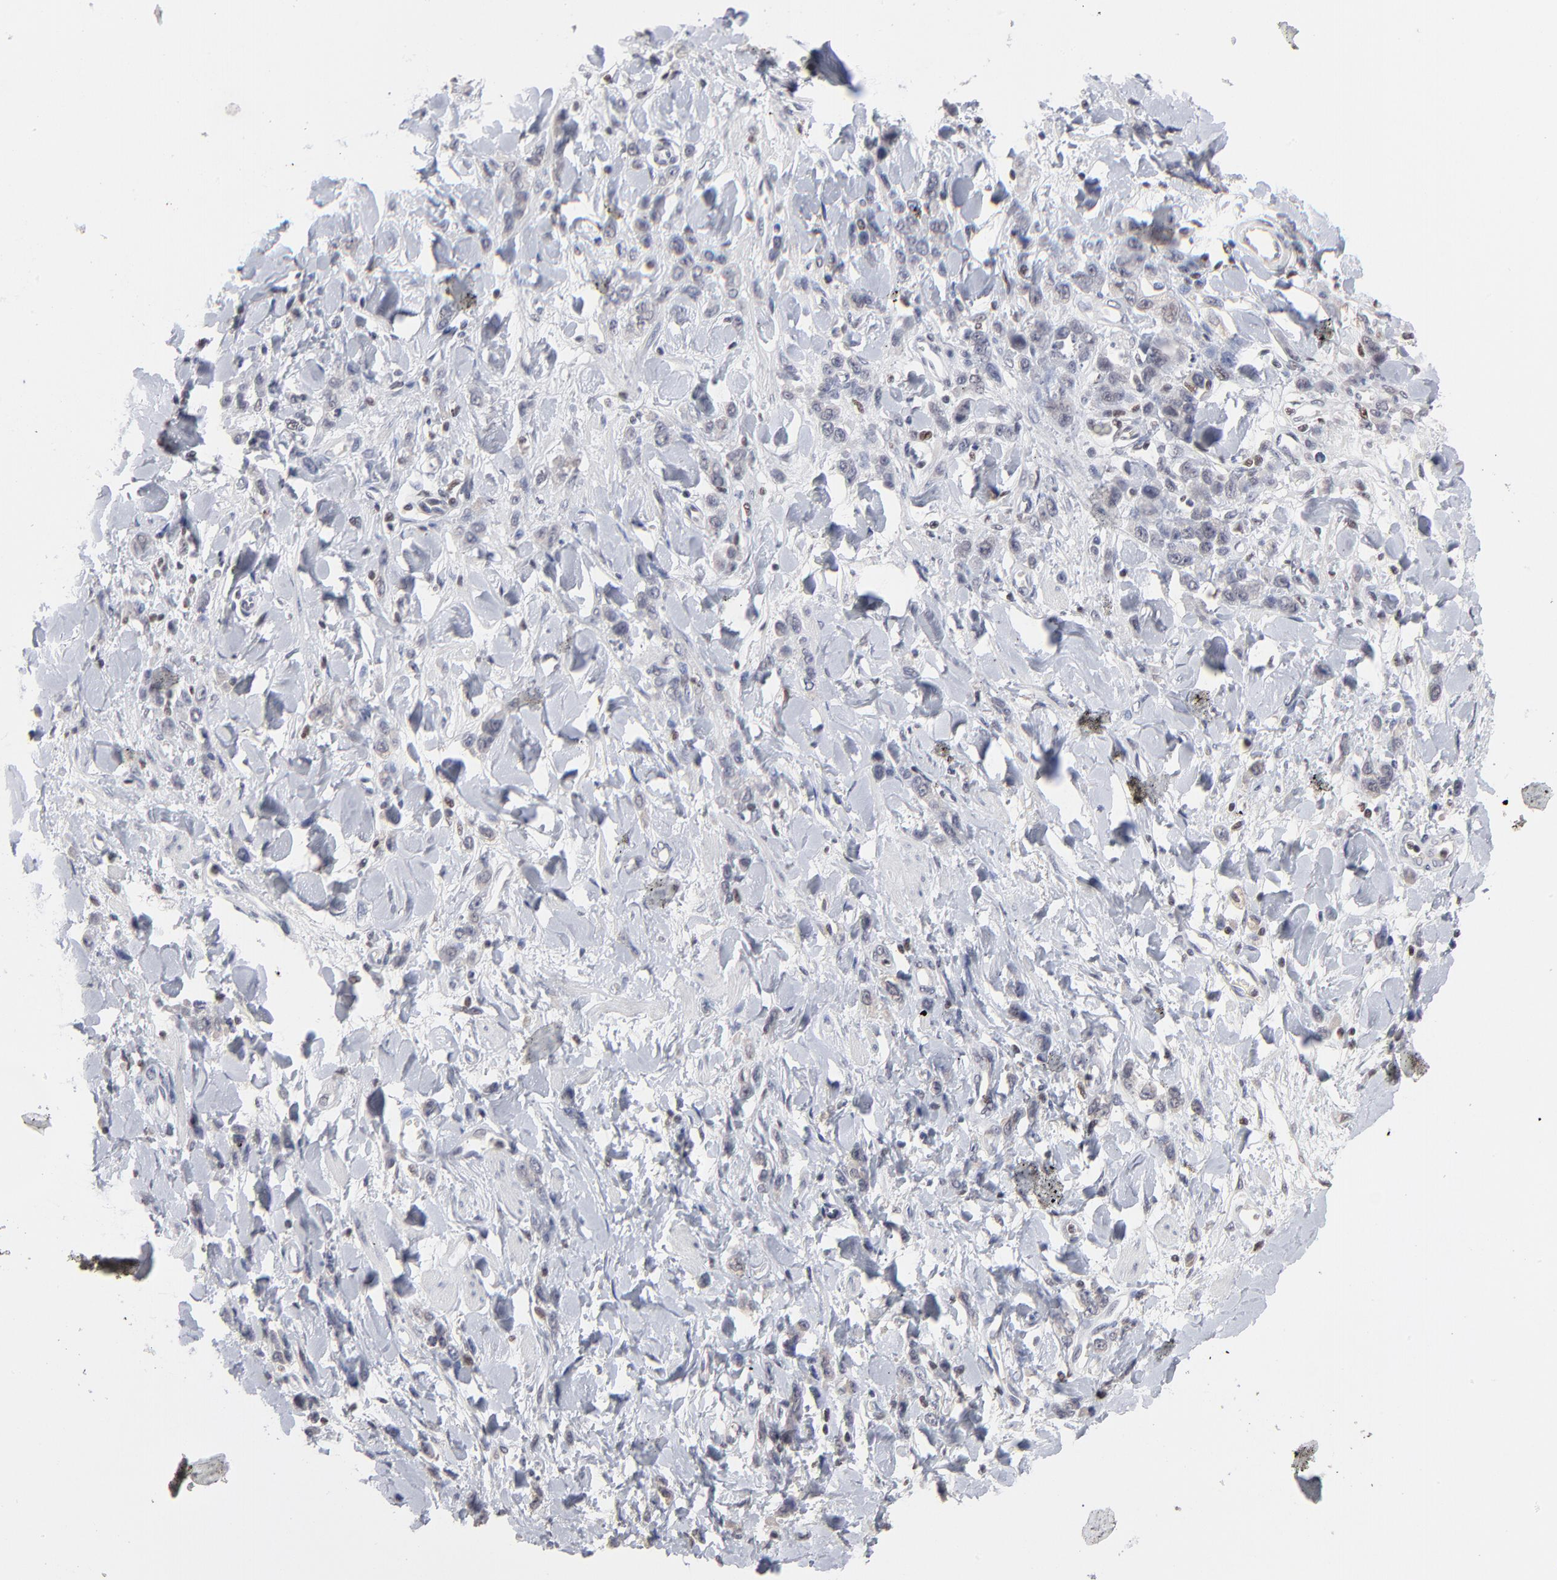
{"staining": {"intensity": "negative", "quantity": "none", "location": "none"}, "tissue": "stomach cancer", "cell_type": "Tumor cells", "image_type": "cancer", "snomed": [{"axis": "morphology", "description": "Normal tissue, NOS"}, {"axis": "morphology", "description": "Adenocarcinoma, NOS"}, {"axis": "topography", "description": "Stomach"}], "caption": "IHC photomicrograph of neoplastic tissue: human stomach adenocarcinoma stained with DAB (3,3'-diaminobenzidine) demonstrates no significant protein staining in tumor cells.", "gene": "MAX", "patient": {"sex": "male", "age": 82}}